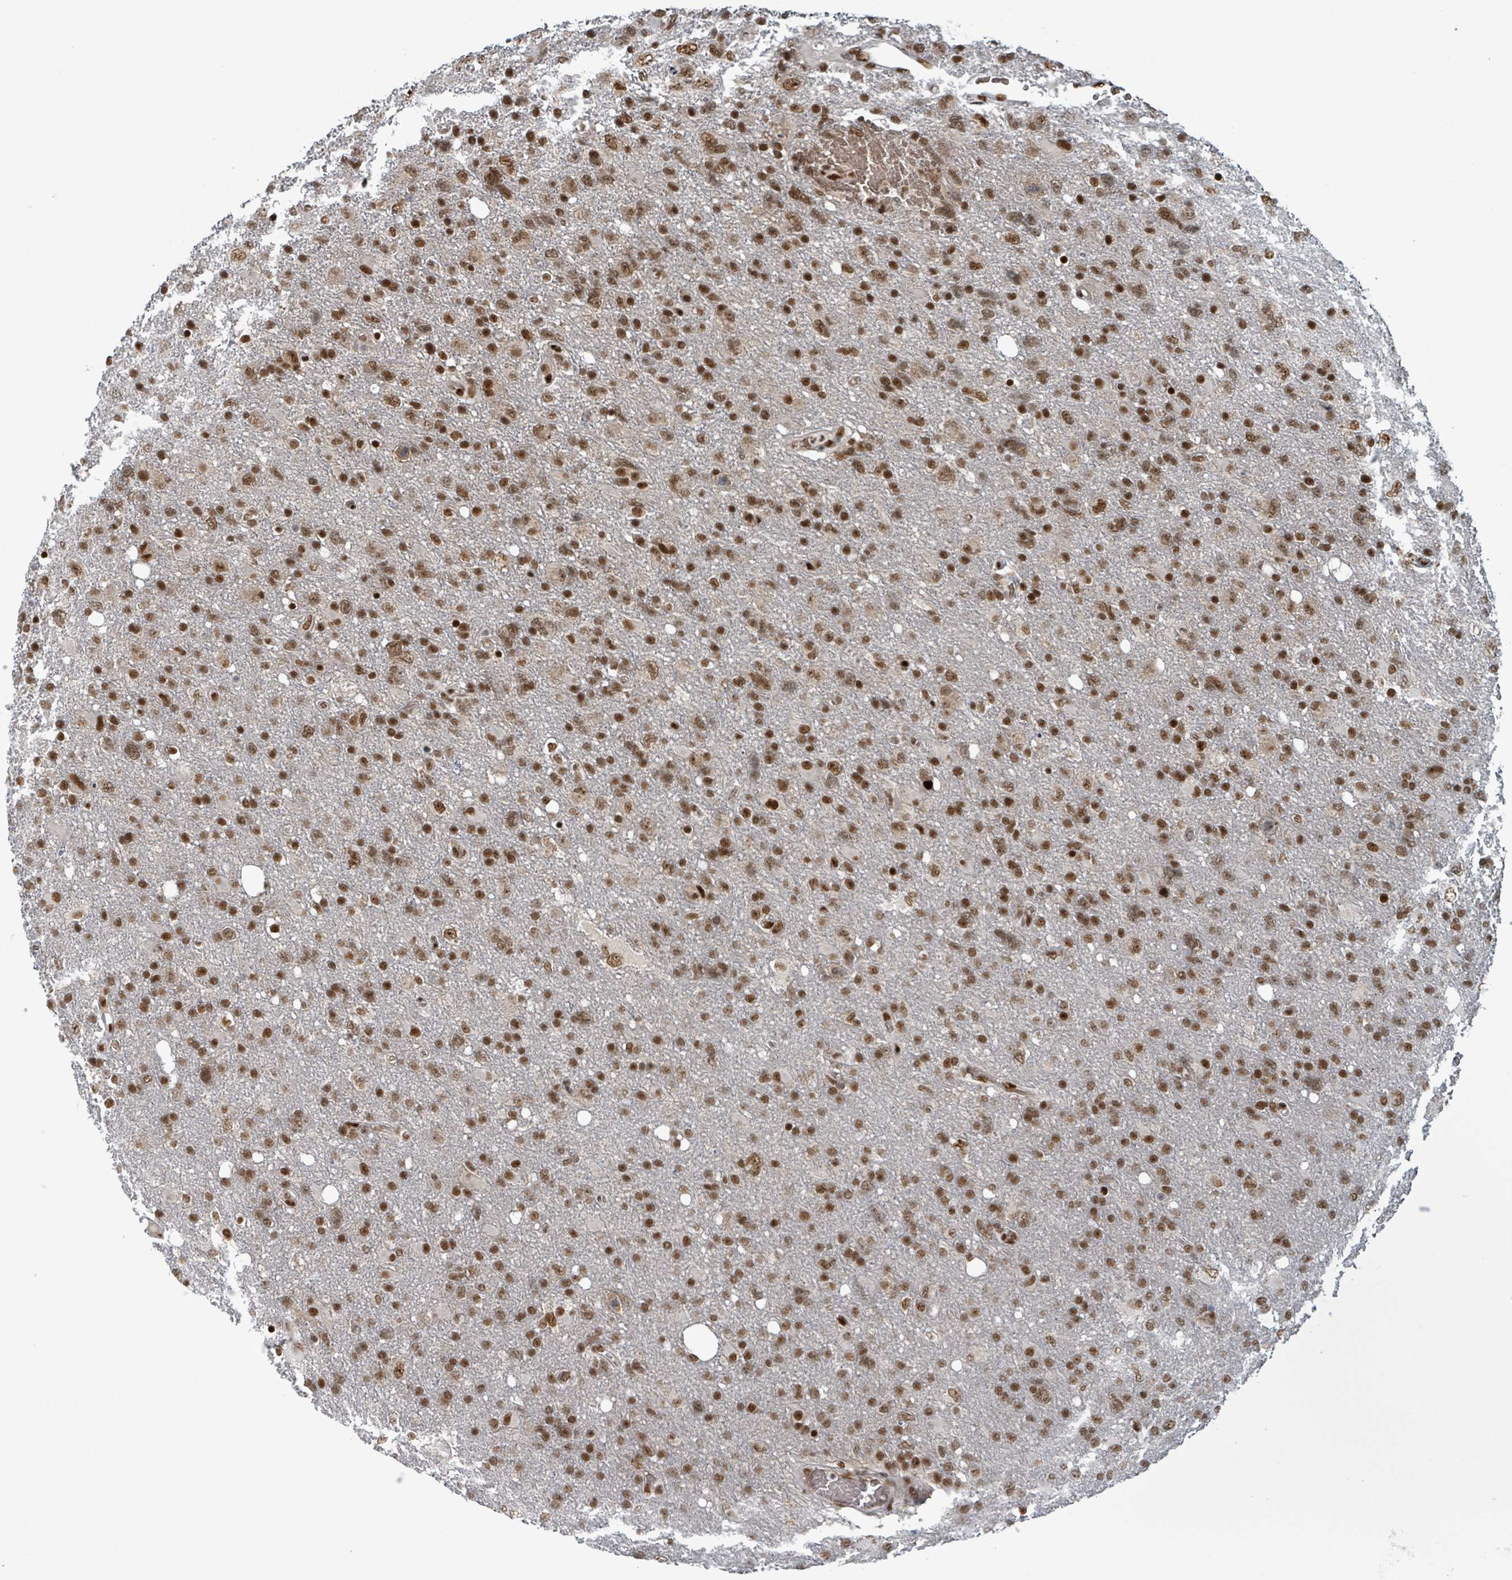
{"staining": {"intensity": "strong", "quantity": ">75%", "location": "nuclear"}, "tissue": "glioma", "cell_type": "Tumor cells", "image_type": "cancer", "snomed": [{"axis": "morphology", "description": "Glioma, malignant, High grade"}, {"axis": "topography", "description": "Brain"}], "caption": "An immunohistochemistry histopathology image of tumor tissue is shown. Protein staining in brown highlights strong nuclear positivity in glioma within tumor cells.", "gene": "KLF3", "patient": {"sex": "male", "age": 61}}